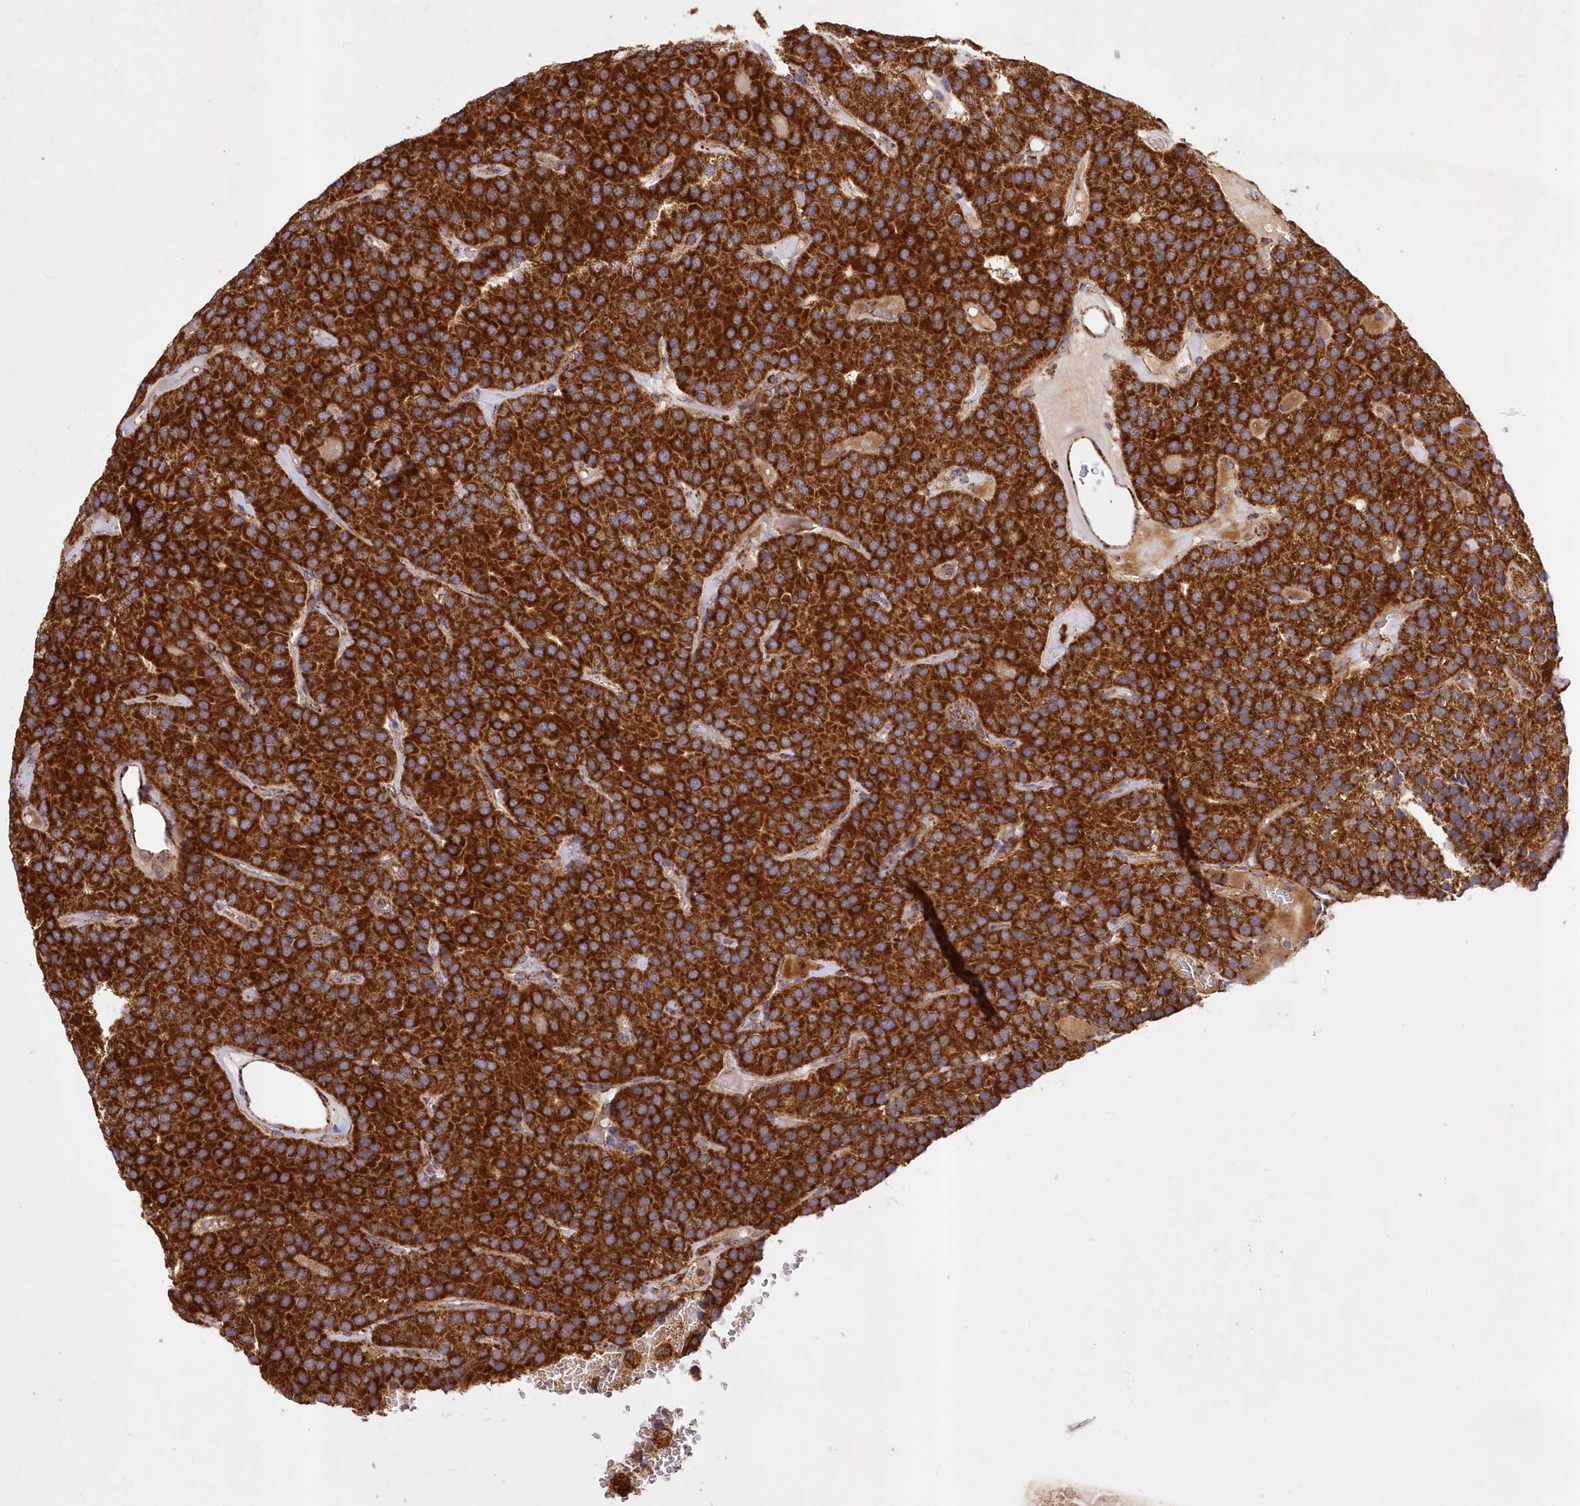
{"staining": {"intensity": "strong", "quantity": ">75%", "location": "cytoplasmic/membranous"}, "tissue": "parathyroid gland", "cell_type": "Glandular cells", "image_type": "normal", "snomed": [{"axis": "morphology", "description": "Normal tissue, NOS"}, {"axis": "morphology", "description": "Adenoma, NOS"}, {"axis": "topography", "description": "Parathyroid gland"}], "caption": "A high-resolution image shows immunohistochemistry (IHC) staining of unremarkable parathyroid gland, which exhibits strong cytoplasmic/membranous positivity in about >75% of glandular cells.", "gene": "ASNSD1", "patient": {"sex": "female", "age": 86}}